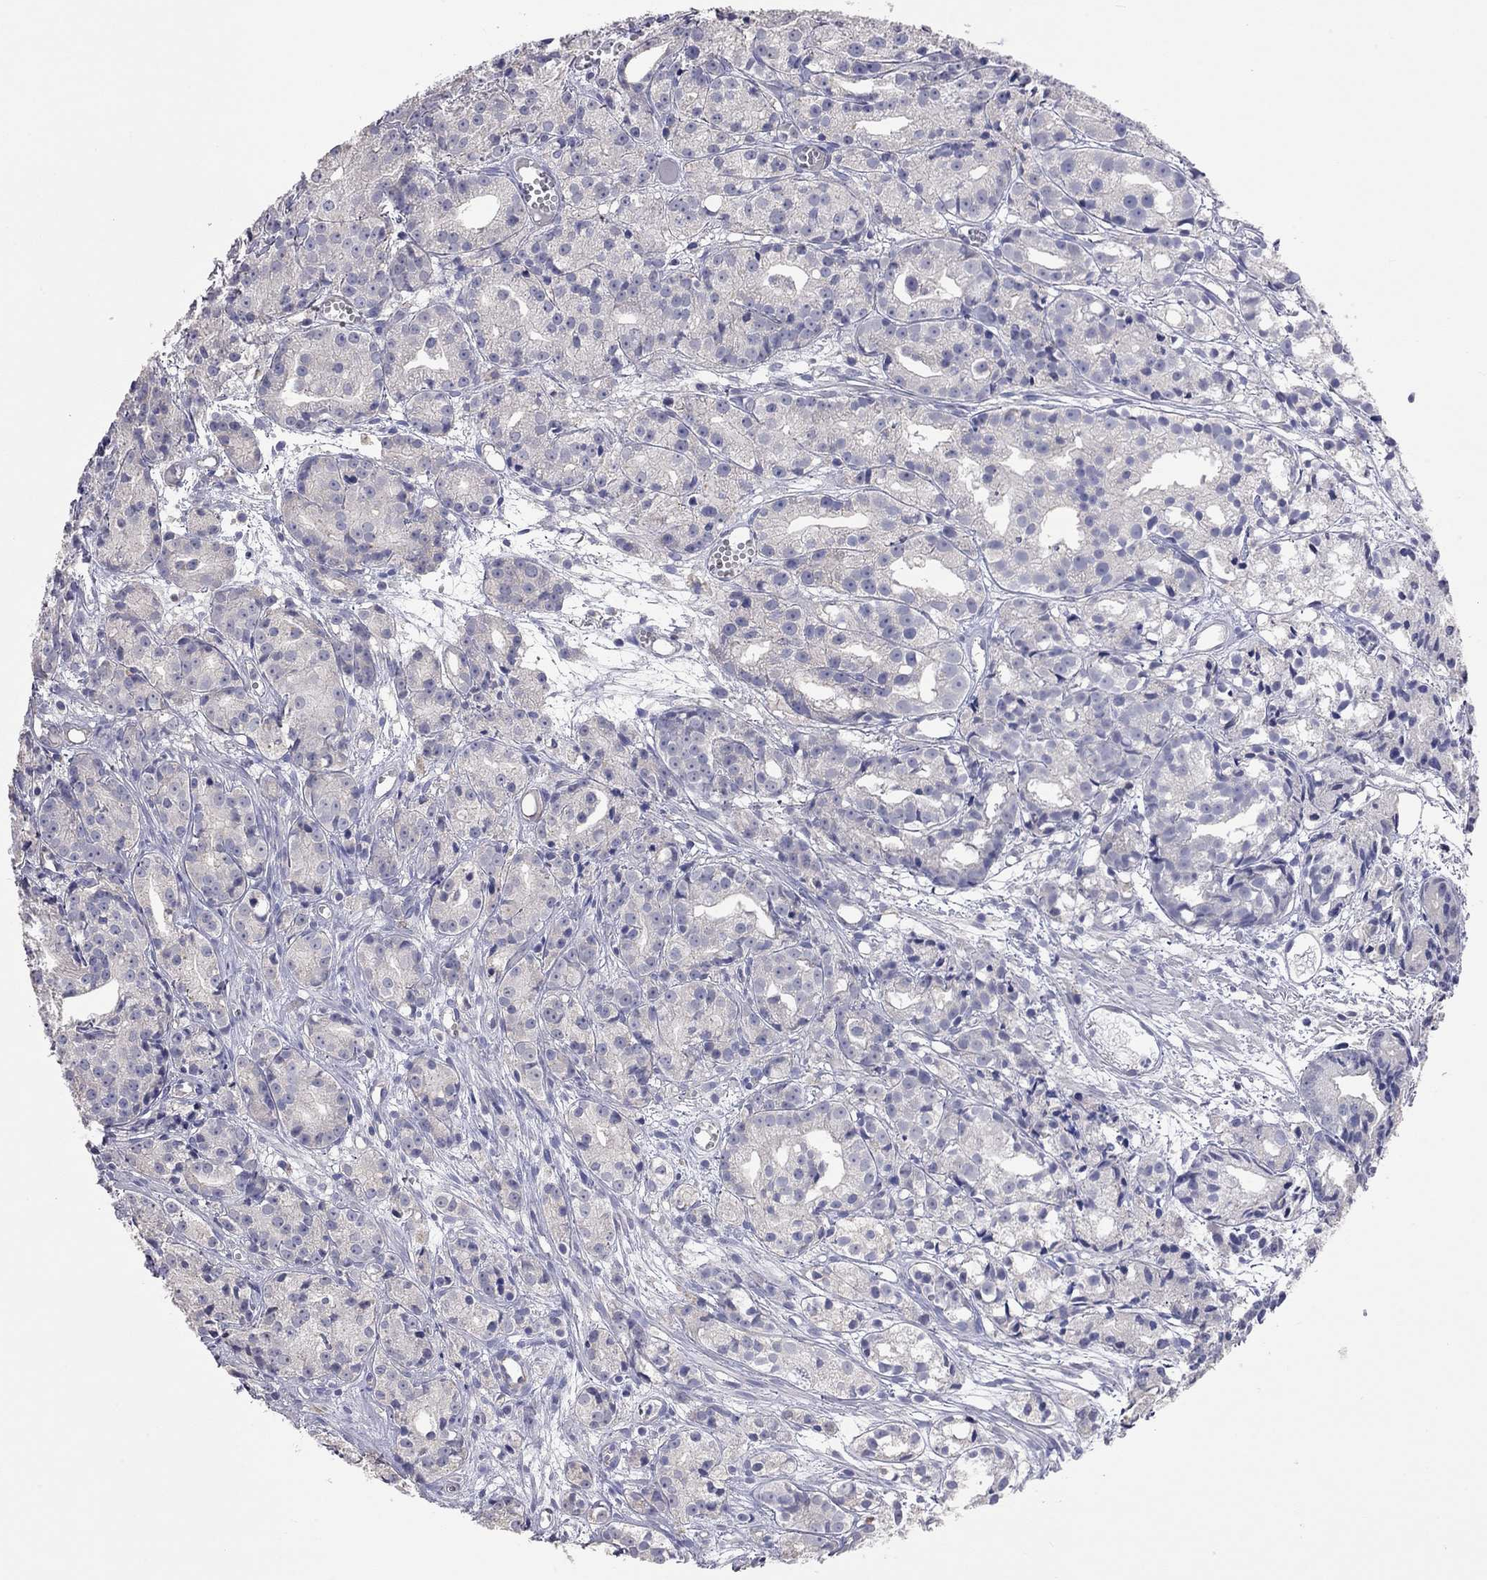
{"staining": {"intensity": "negative", "quantity": "none", "location": "none"}, "tissue": "prostate cancer", "cell_type": "Tumor cells", "image_type": "cancer", "snomed": [{"axis": "morphology", "description": "Adenocarcinoma, Medium grade"}, {"axis": "topography", "description": "Prostate"}], "caption": "Prostate medium-grade adenocarcinoma was stained to show a protein in brown. There is no significant expression in tumor cells.", "gene": "KCNB1", "patient": {"sex": "male", "age": 74}}